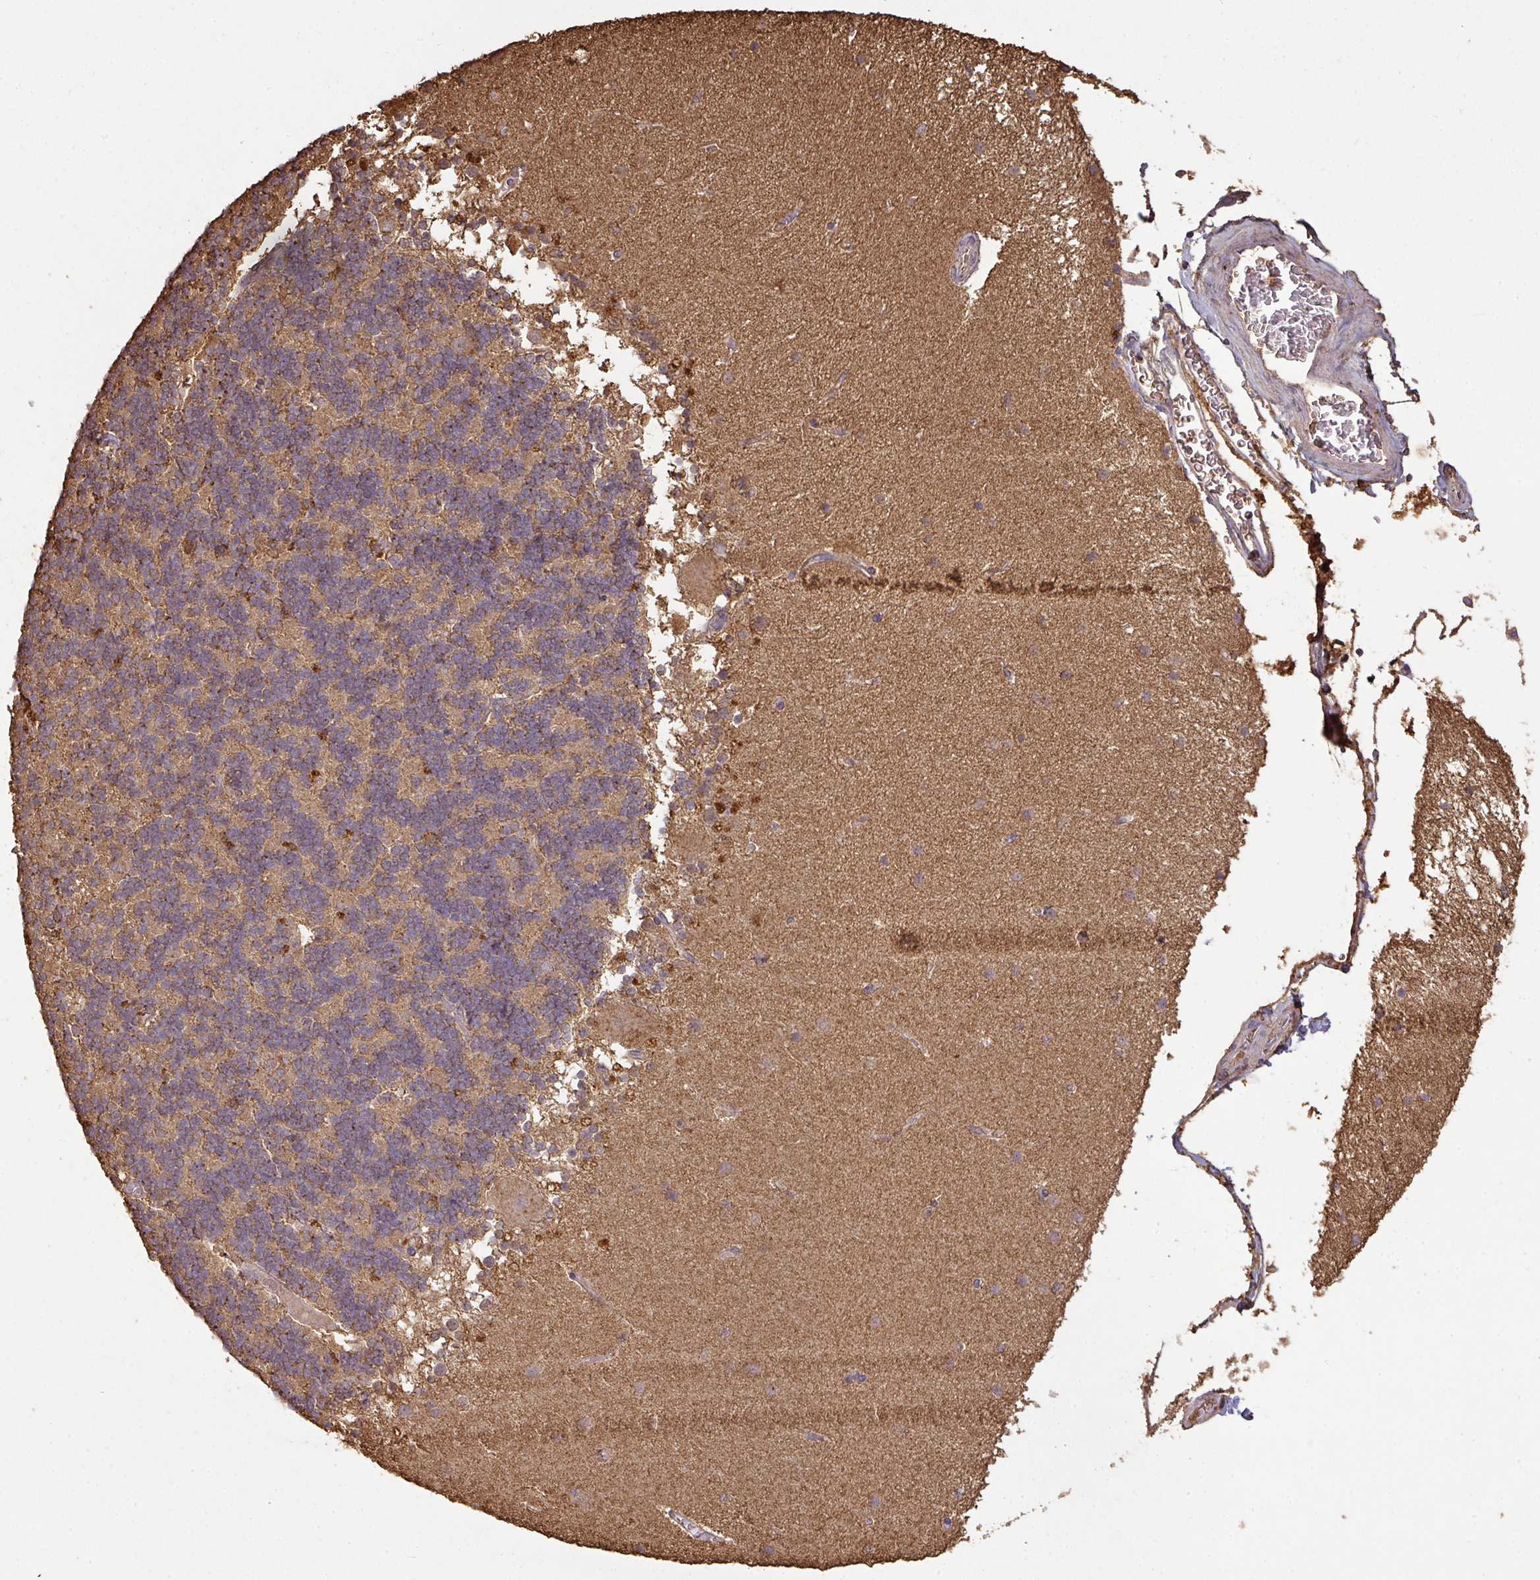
{"staining": {"intensity": "weak", "quantity": "<25%", "location": "cytoplasmic/membranous"}, "tissue": "cerebellum", "cell_type": "Cells in granular layer", "image_type": "normal", "snomed": [{"axis": "morphology", "description": "Normal tissue, NOS"}, {"axis": "topography", "description": "Cerebellum"}], "caption": "Benign cerebellum was stained to show a protein in brown. There is no significant staining in cells in granular layer. Nuclei are stained in blue.", "gene": "ATAT1", "patient": {"sex": "female", "age": 54}}